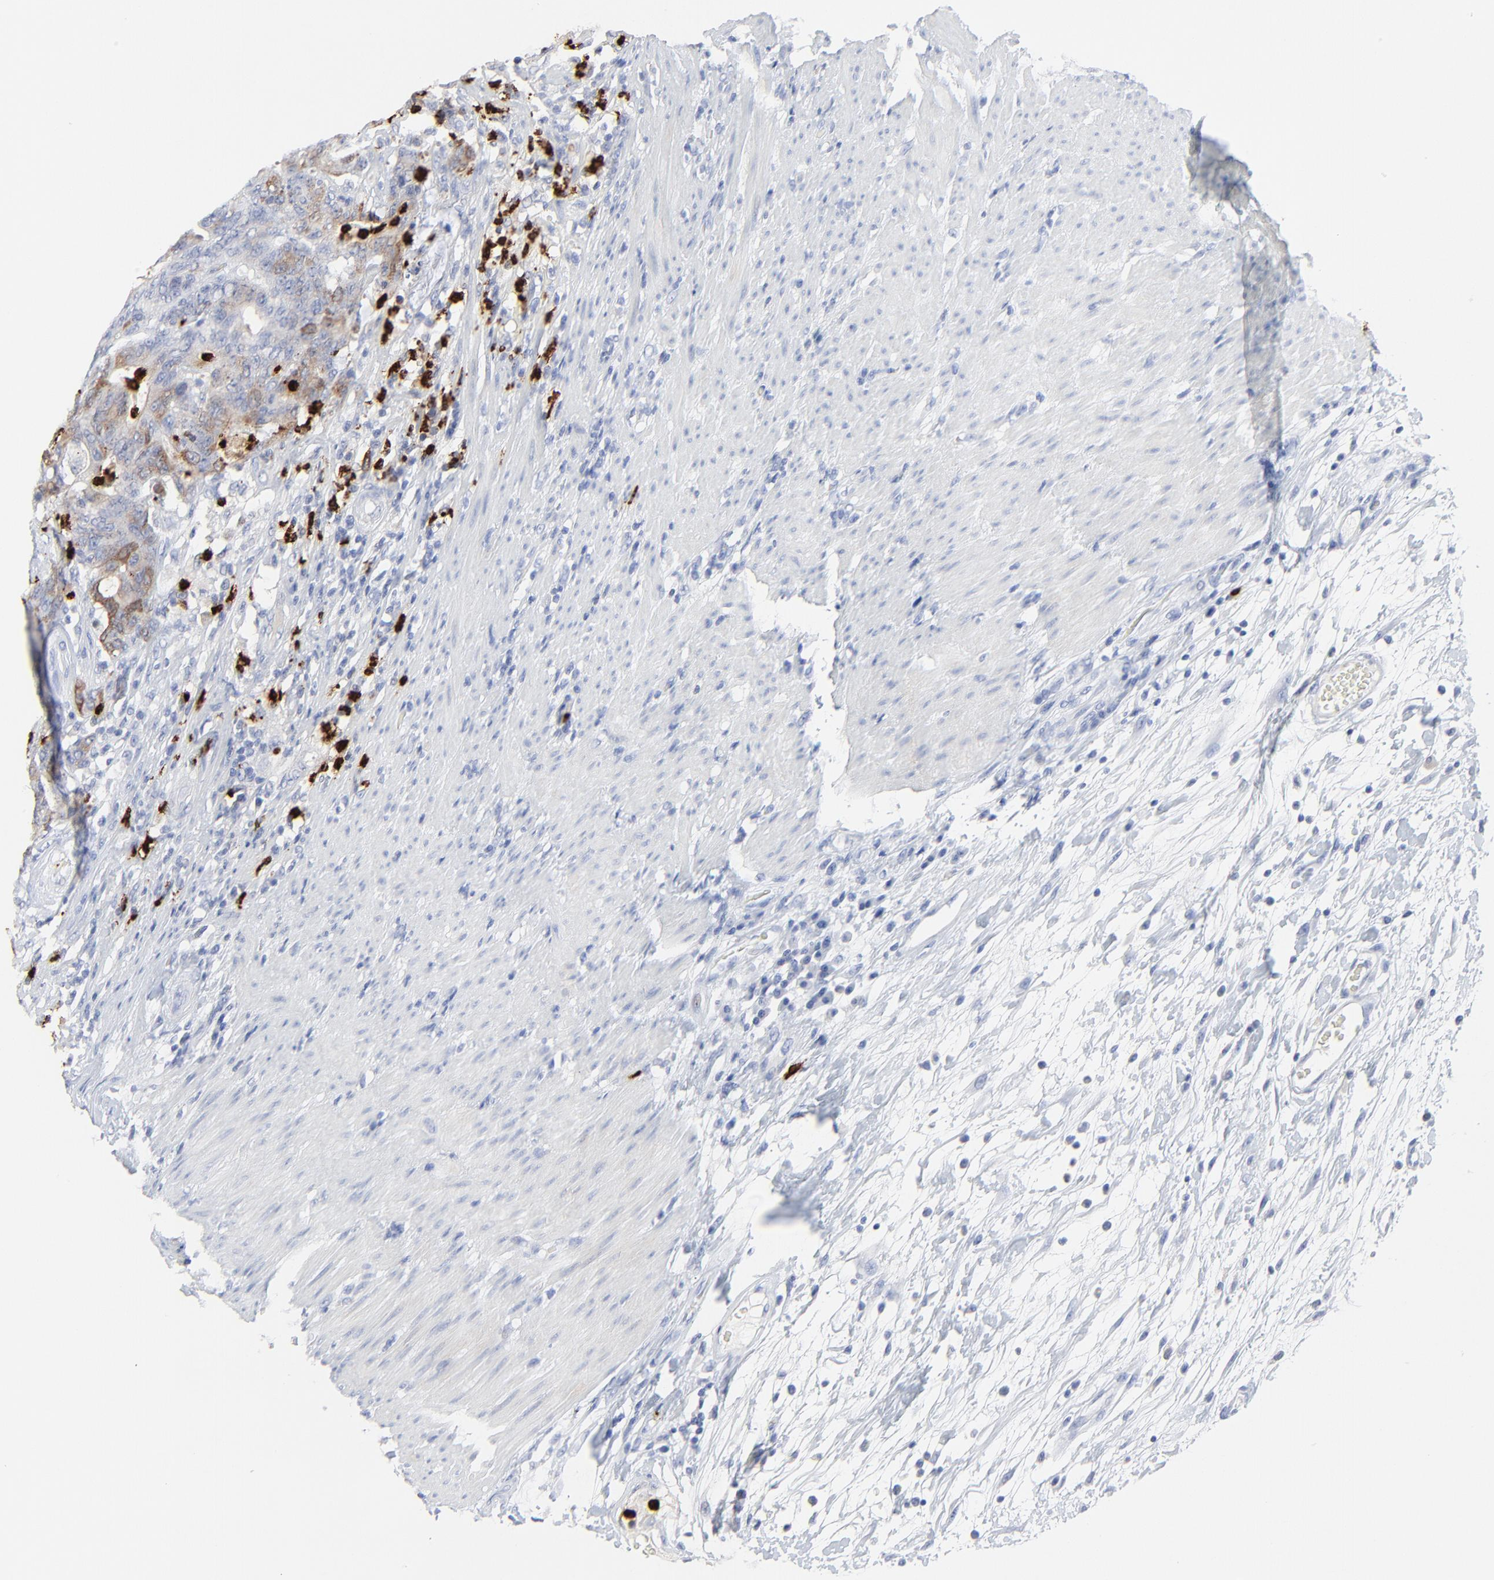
{"staining": {"intensity": "weak", "quantity": "<25%", "location": "cytoplasmic/membranous"}, "tissue": "colorectal cancer", "cell_type": "Tumor cells", "image_type": "cancer", "snomed": [{"axis": "morphology", "description": "Adenocarcinoma, NOS"}, {"axis": "topography", "description": "Colon"}], "caption": "The photomicrograph shows no staining of tumor cells in colorectal cancer (adenocarcinoma).", "gene": "LCN2", "patient": {"sex": "male", "age": 54}}